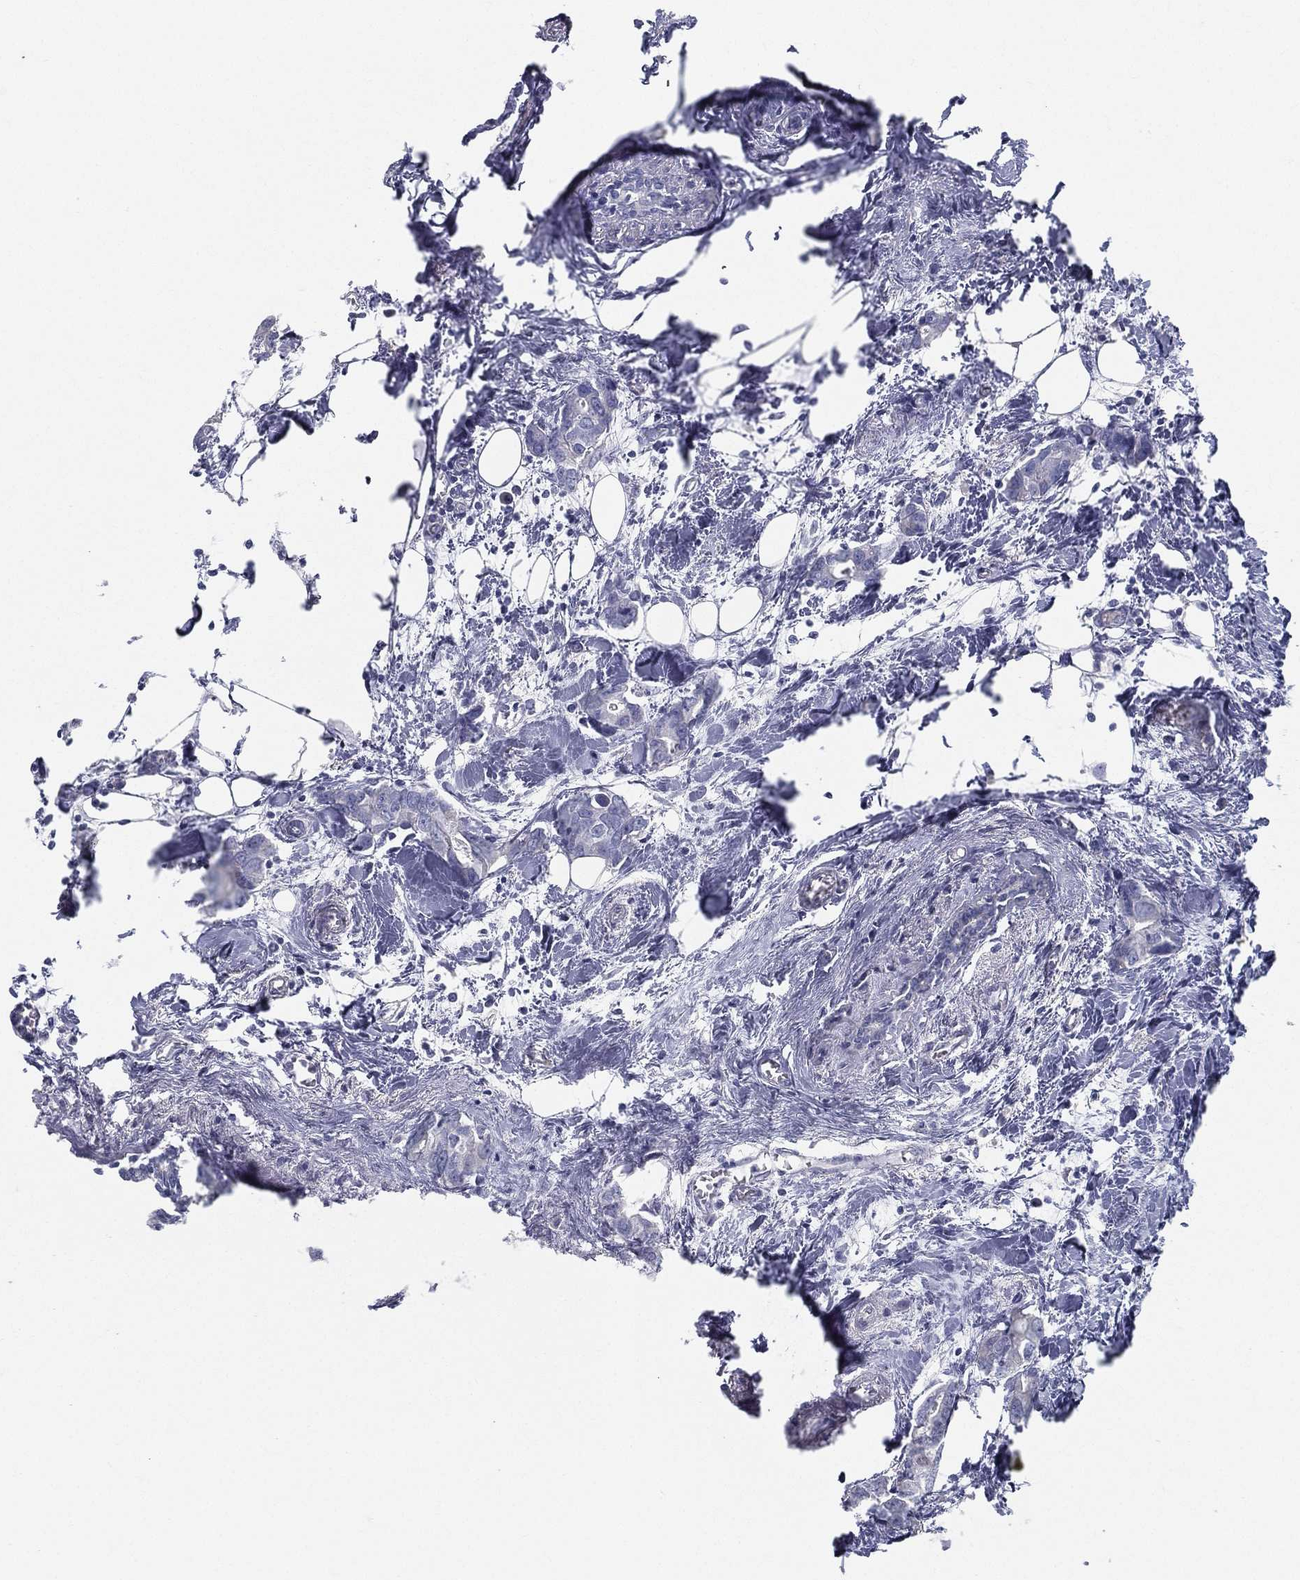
{"staining": {"intensity": "negative", "quantity": "none", "location": "none"}, "tissue": "breast cancer", "cell_type": "Tumor cells", "image_type": "cancer", "snomed": [{"axis": "morphology", "description": "Duct carcinoma"}, {"axis": "topography", "description": "Breast"}], "caption": "Image shows no protein positivity in tumor cells of breast infiltrating ductal carcinoma tissue.", "gene": "STS", "patient": {"sex": "female", "age": 83}}